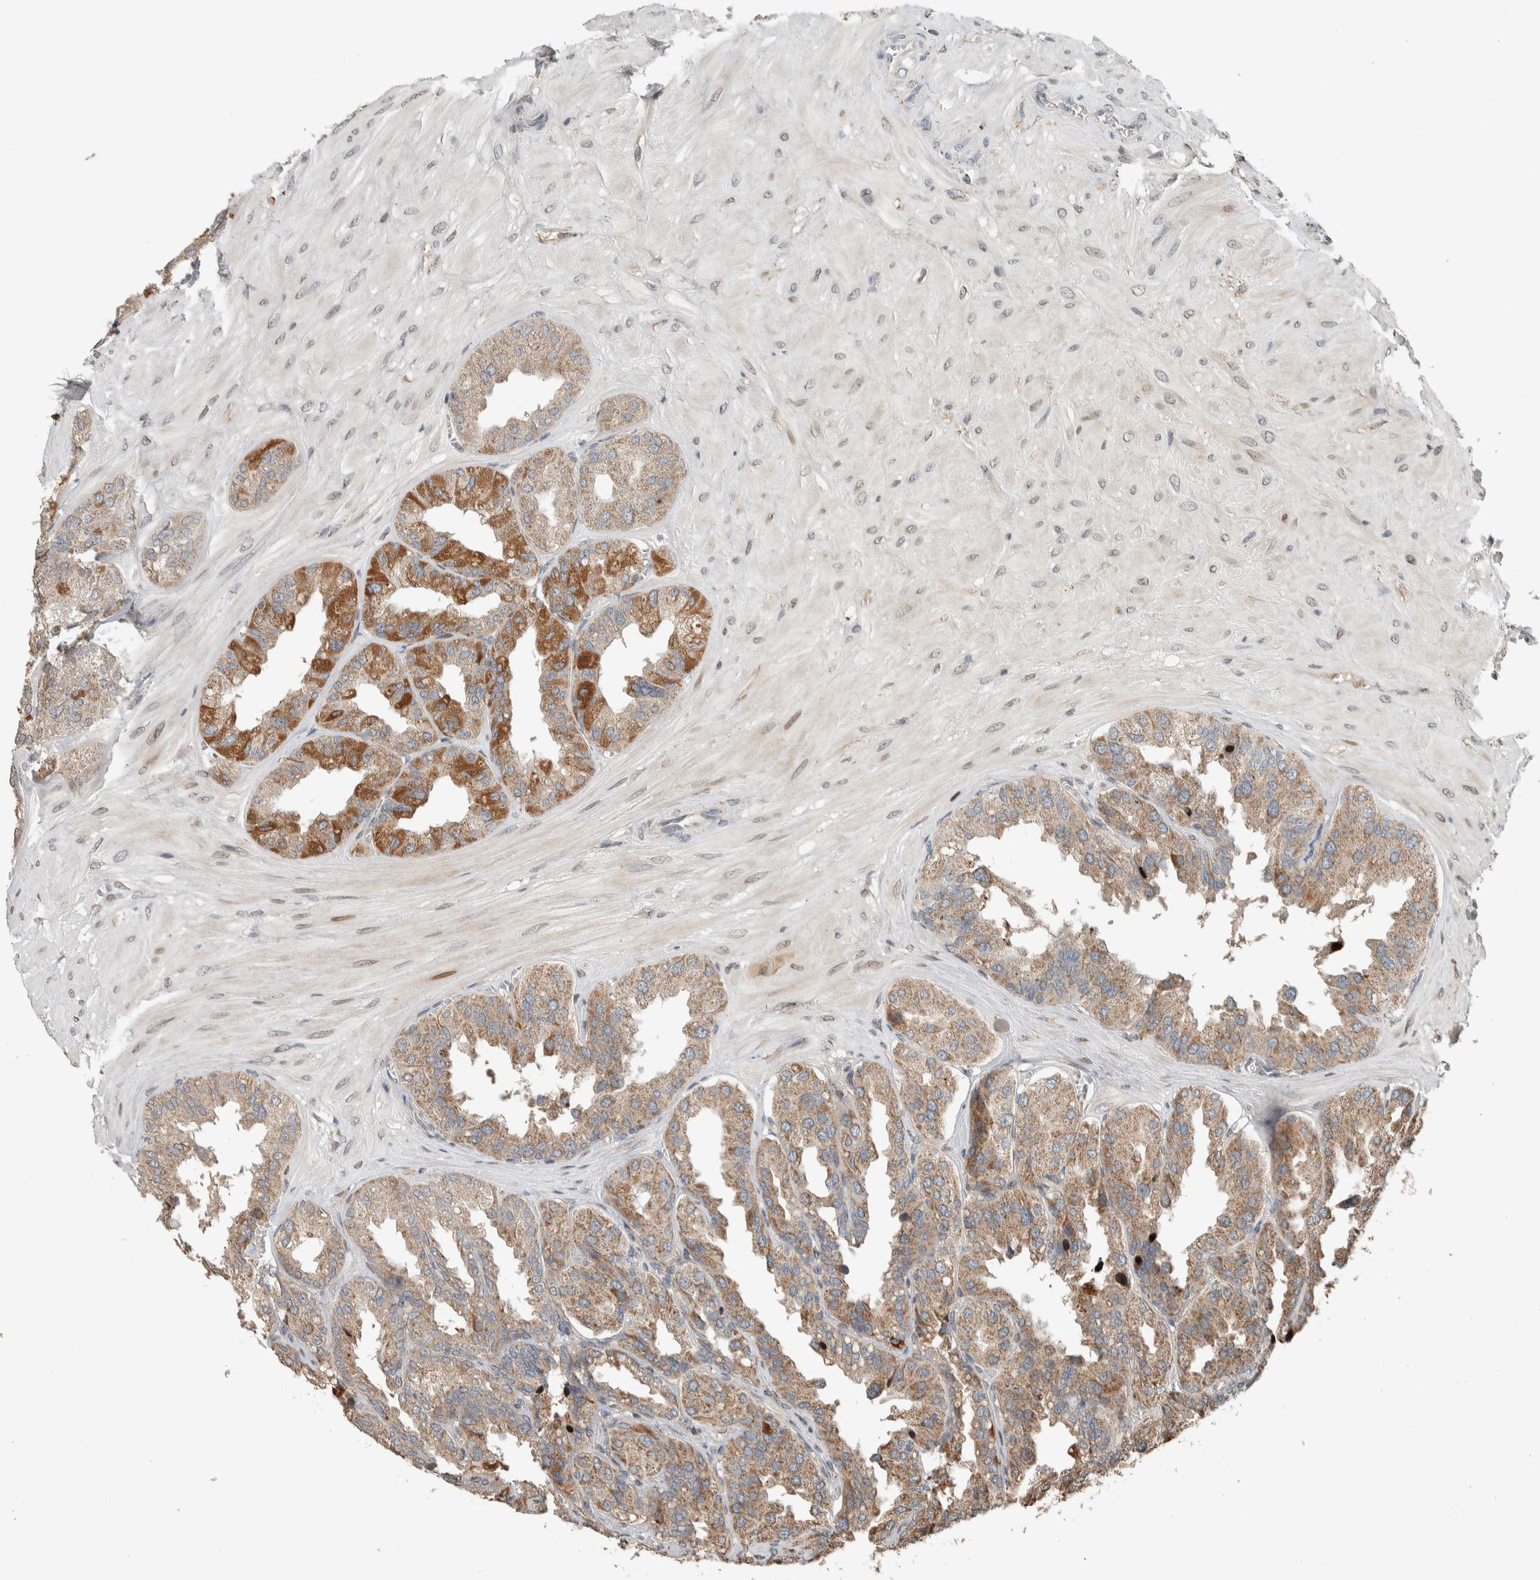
{"staining": {"intensity": "moderate", "quantity": ">75%", "location": "cytoplasmic/membranous"}, "tissue": "seminal vesicle", "cell_type": "Glandular cells", "image_type": "normal", "snomed": [{"axis": "morphology", "description": "Normal tissue, NOS"}, {"axis": "topography", "description": "Prostate"}, {"axis": "topography", "description": "Seminal veicle"}], "caption": "Protein staining of unremarkable seminal vesicle displays moderate cytoplasmic/membranous staining in approximately >75% of glandular cells. (DAB (3,3'-diaminobenzidine) = brown stain, brightfield microscopy at high magnification).", "gene": "NBR1", "patient": {"sex": "male", "age": 51}}